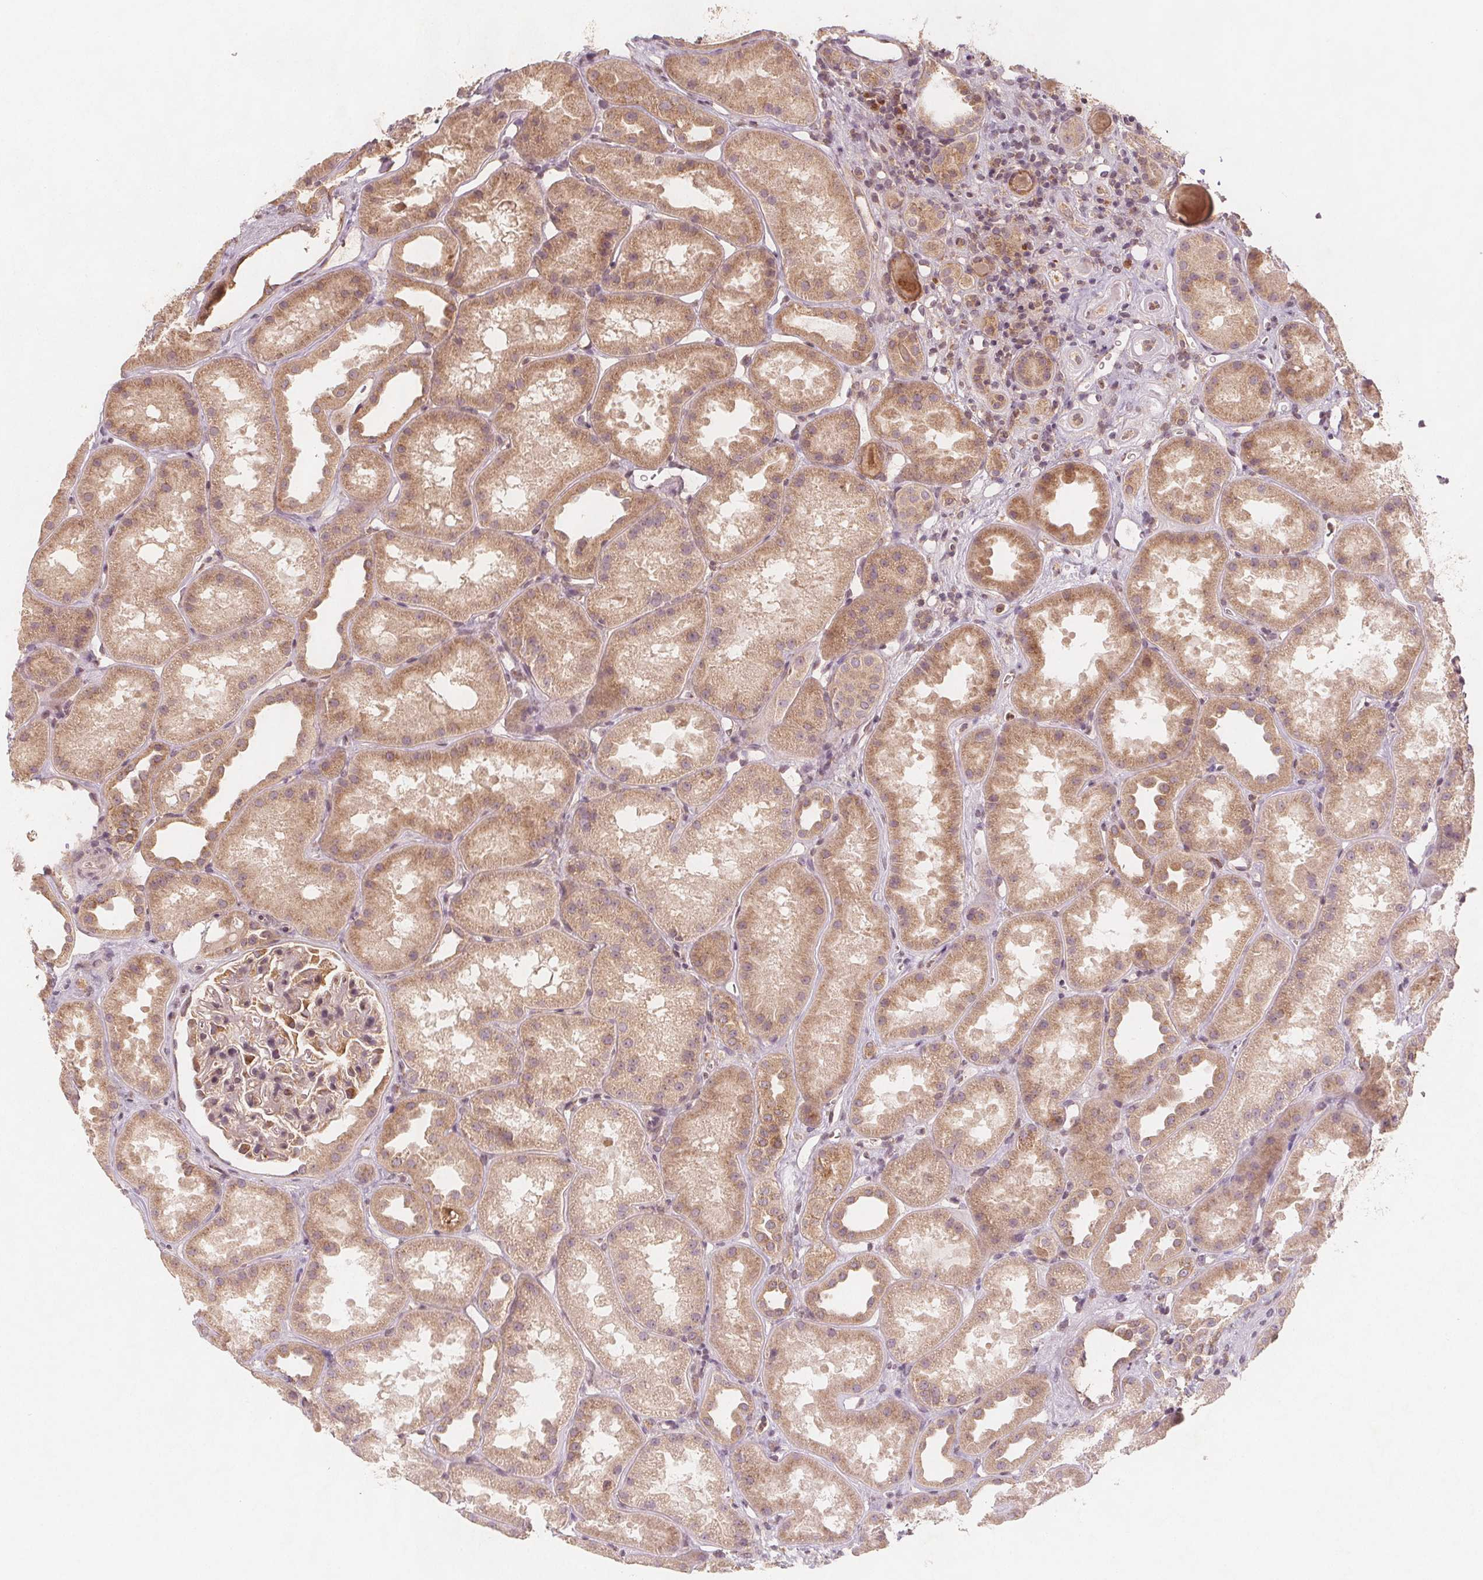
{"staining": {"intensity": "weak", "quantity": "25%-75%", "location": "cytoplasmic/membranous"}, "tissue": "kidney", "cell_type": "Cells in glomeruli", "image_type": "normal", "snomed": [{"axis": "morphology", "description": "Normal tissue, NOS"}, {"axis": "topography", "description": "Kidney"}], "caption": "Immunohistochemical staining of unremarkable human kidney shows weak cytoplasmic/membranous protein positivity in approximately 25%-75% of cells in glomeruli.", "gene": "NCSTN", "patient": {"sex": "male", "age": 61}}